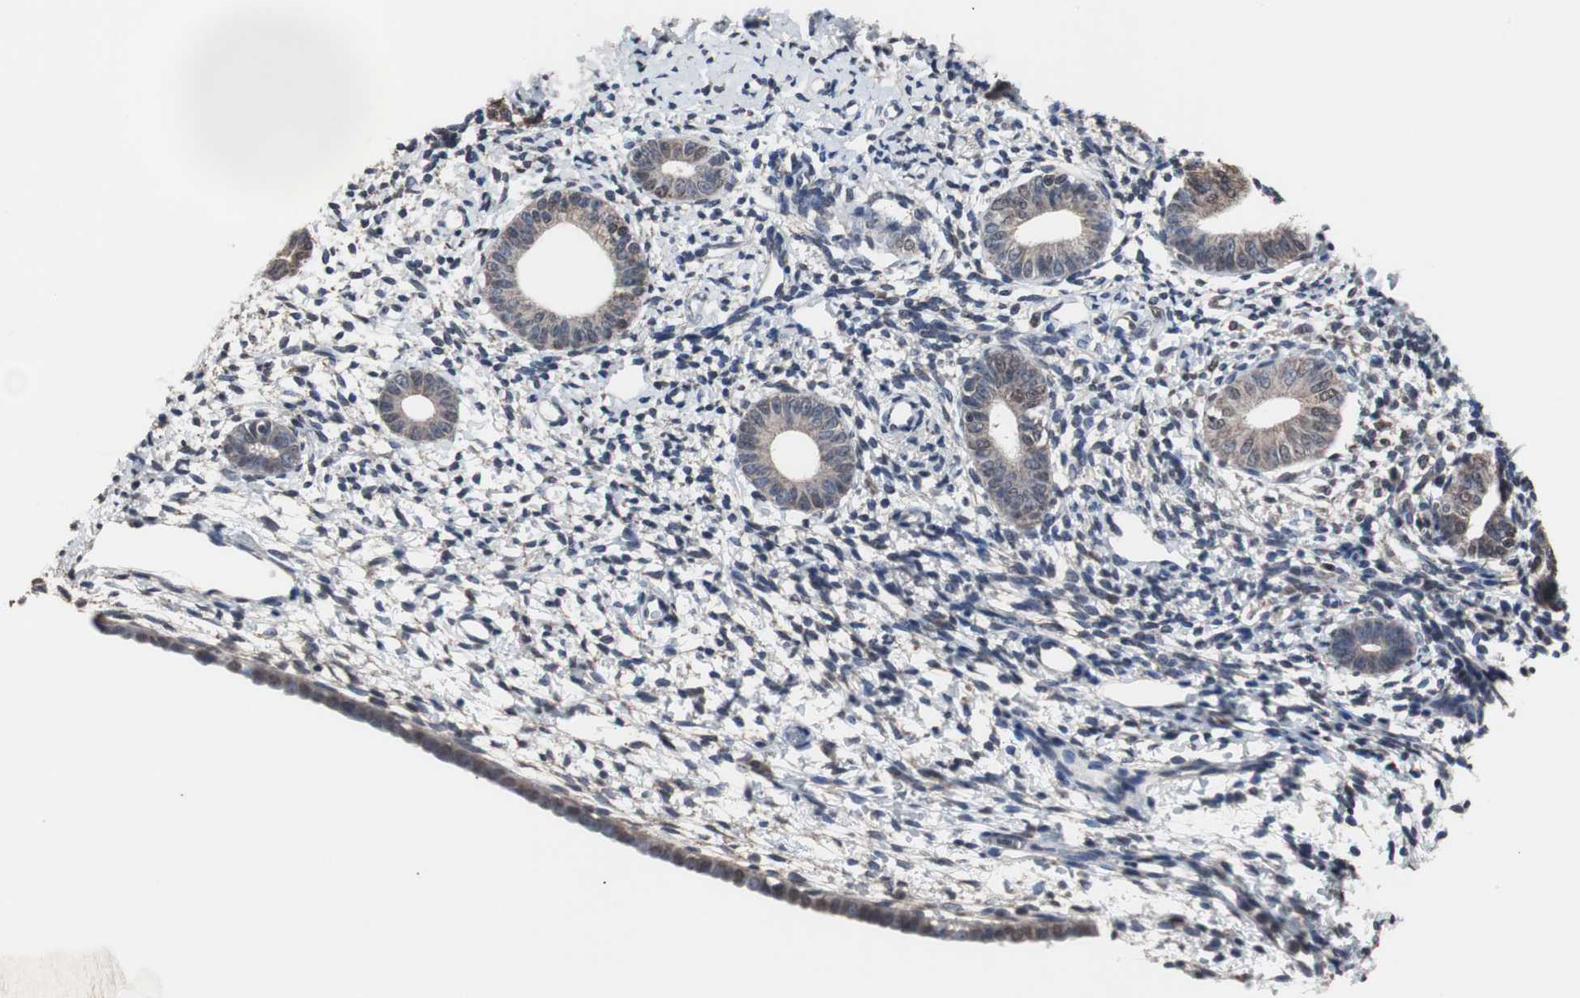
{"staining": {"intensity": "weak", "quantity": "<25%", "location": "nuclear"}, "tissue": "endometrium", "cell_type": "Cells in endometrial stroma", "image_type": "normal", "snomed": [{"axis": "morphology", "description": "Normal tissue, NOS"}, {"axis": "topography", "description": "Endometrium"}], "caption": "Immunohistochemical staining of benign endometrium demonstrates no significant positivity in cells in endometrial stroma.", "gene": "MED27", "patient": {"sex": "female", "age": 71}}